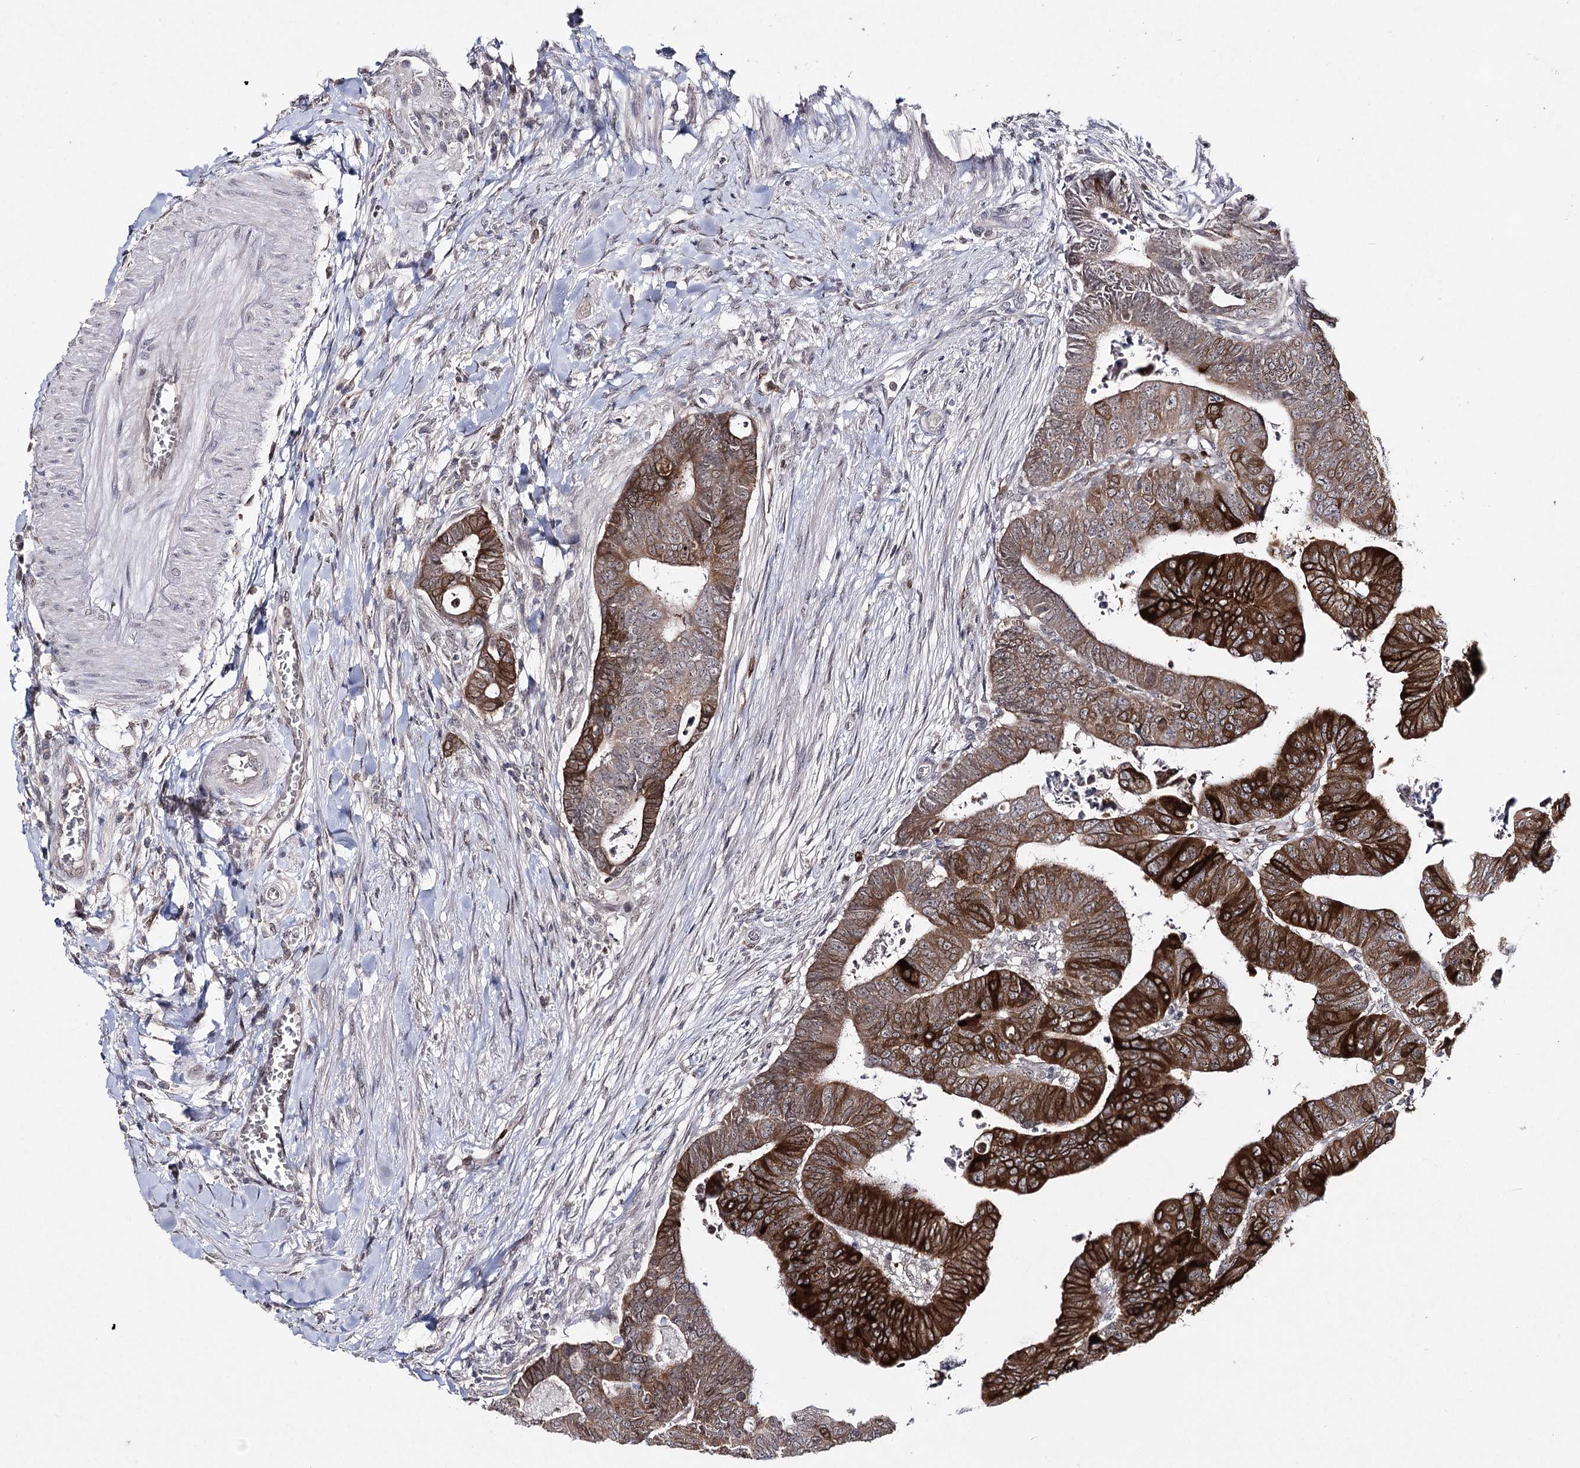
{"staining": {"intensity": "strong", "quantity": ">75%", "location": "cytoplasmic/membranous"}, "tissue": "colorectal cancer", "cell_type": "Tumor cells", "image_type": "cancer", "snomed": [{"axis": "morphology", "description": "Normal tissue, NOS"}, {"axis": "morphology", "description": "Adenocarcinoma, NOS"}, {"axis": "topography", "description": "Rectum"}], "caption": "The immunohistochemical stain highlights strong cytoplasmic/membranous expression in tumor cells of colorectal adenocarcinoma tissue. The staining is performed using DAB brown chromogen to label protein expression. The nuclei are counter-stained blue using hematoxylin.", "gene": "HSD11B2", "patient": {"sex": "female", "age": 65}}